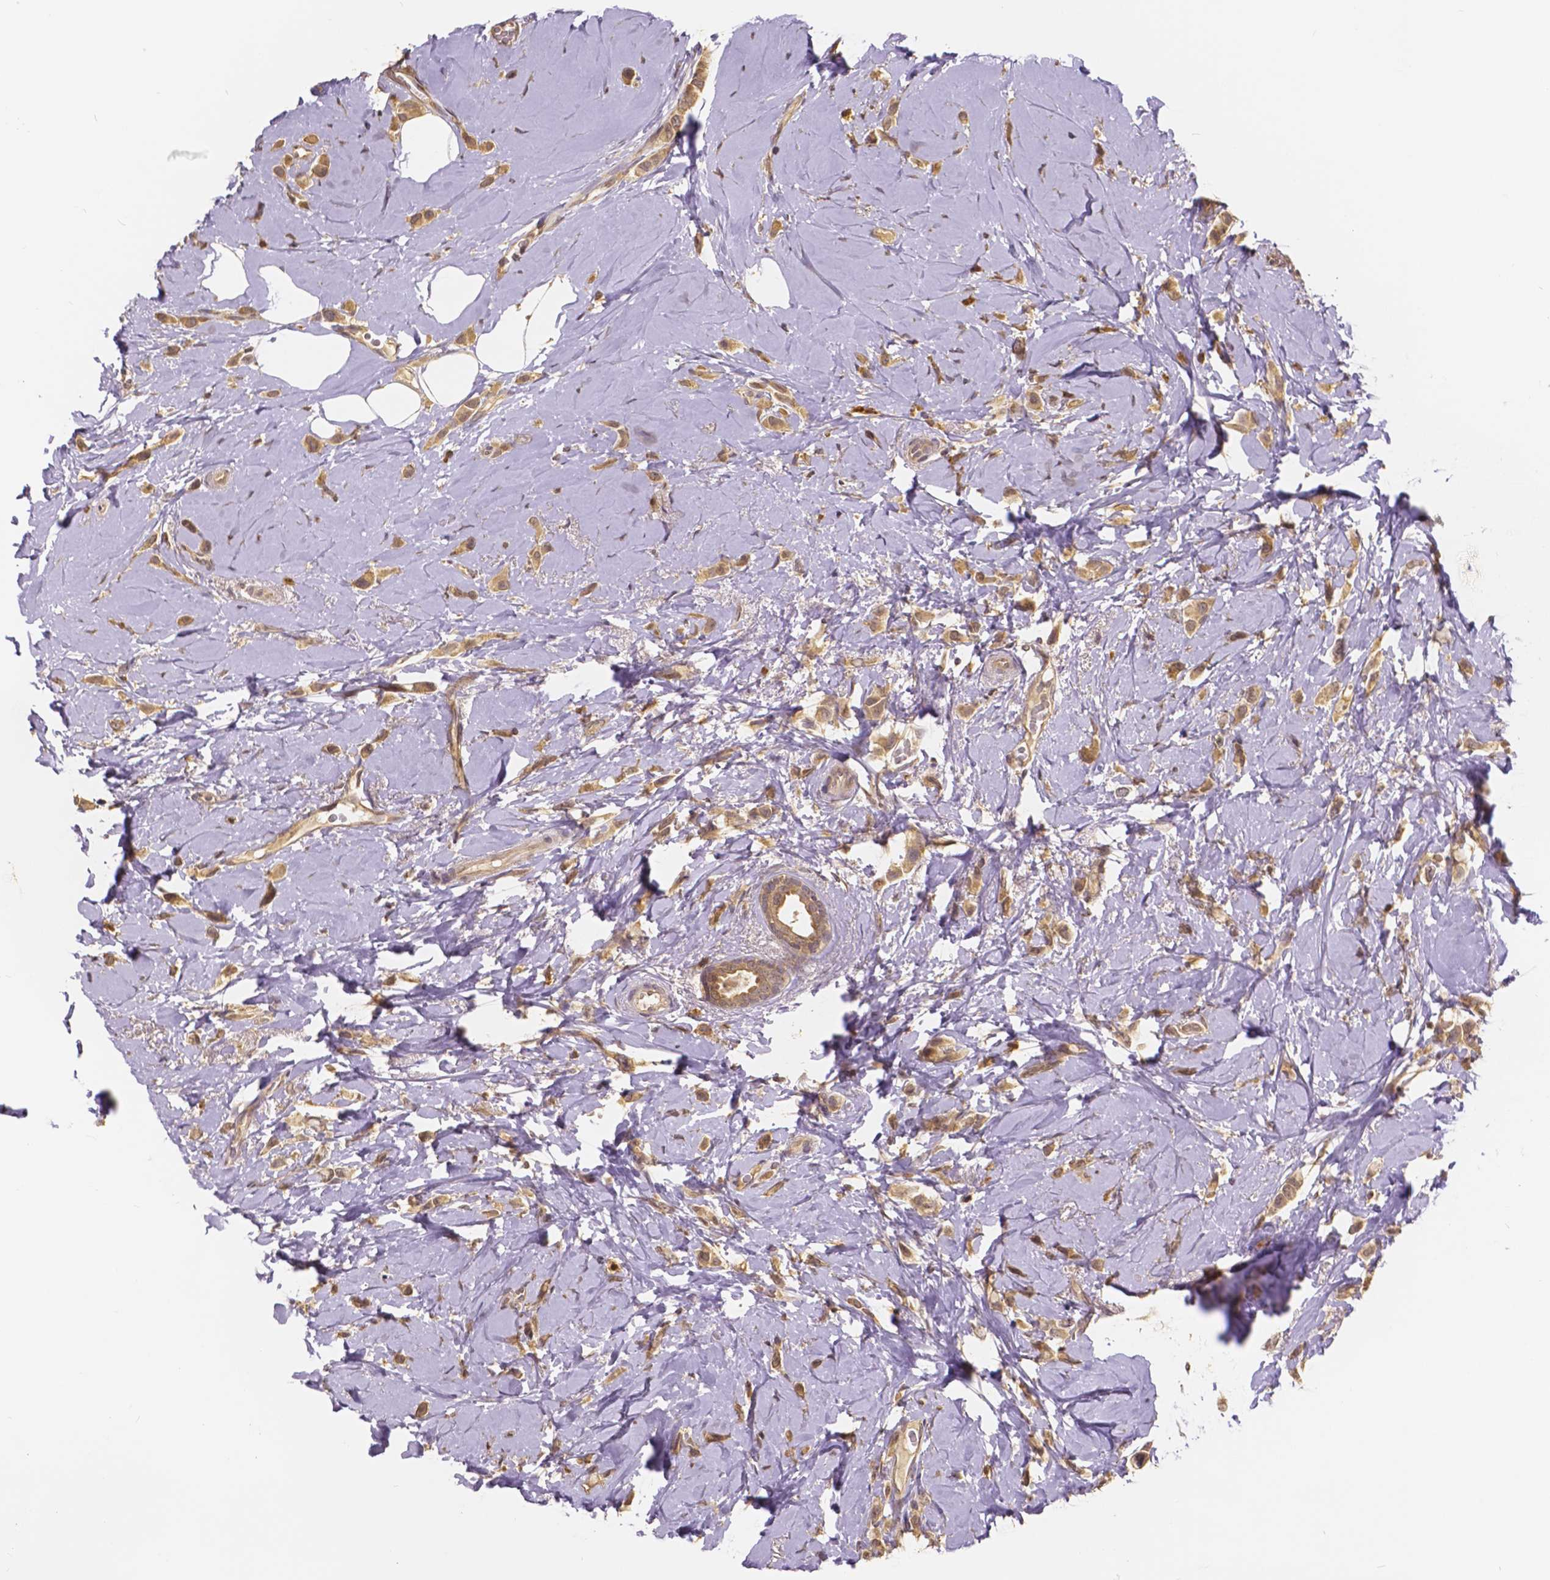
{"staining": {"intensity": "moderate", "quantity": ">75%", "location": "cytoplasmic/membranous,nuclear"}, "tissue": "breast cancer", "cell_type": "Tumor cells", "image_type": "cancer", "snomed": [{"axis": "morphology", "description": "Lobular carcinoma"}, {"axis": "topography", "description": "Breast"}], "caption": "The micrograph reveals staining of lobular carcinoma (breast), revealing moderate cytoplasmic/membranous and nuclear protein expression (brown color) within tumor cells.", "gene": "USP9X", "patient": {"sex": "female", "age": 66}}